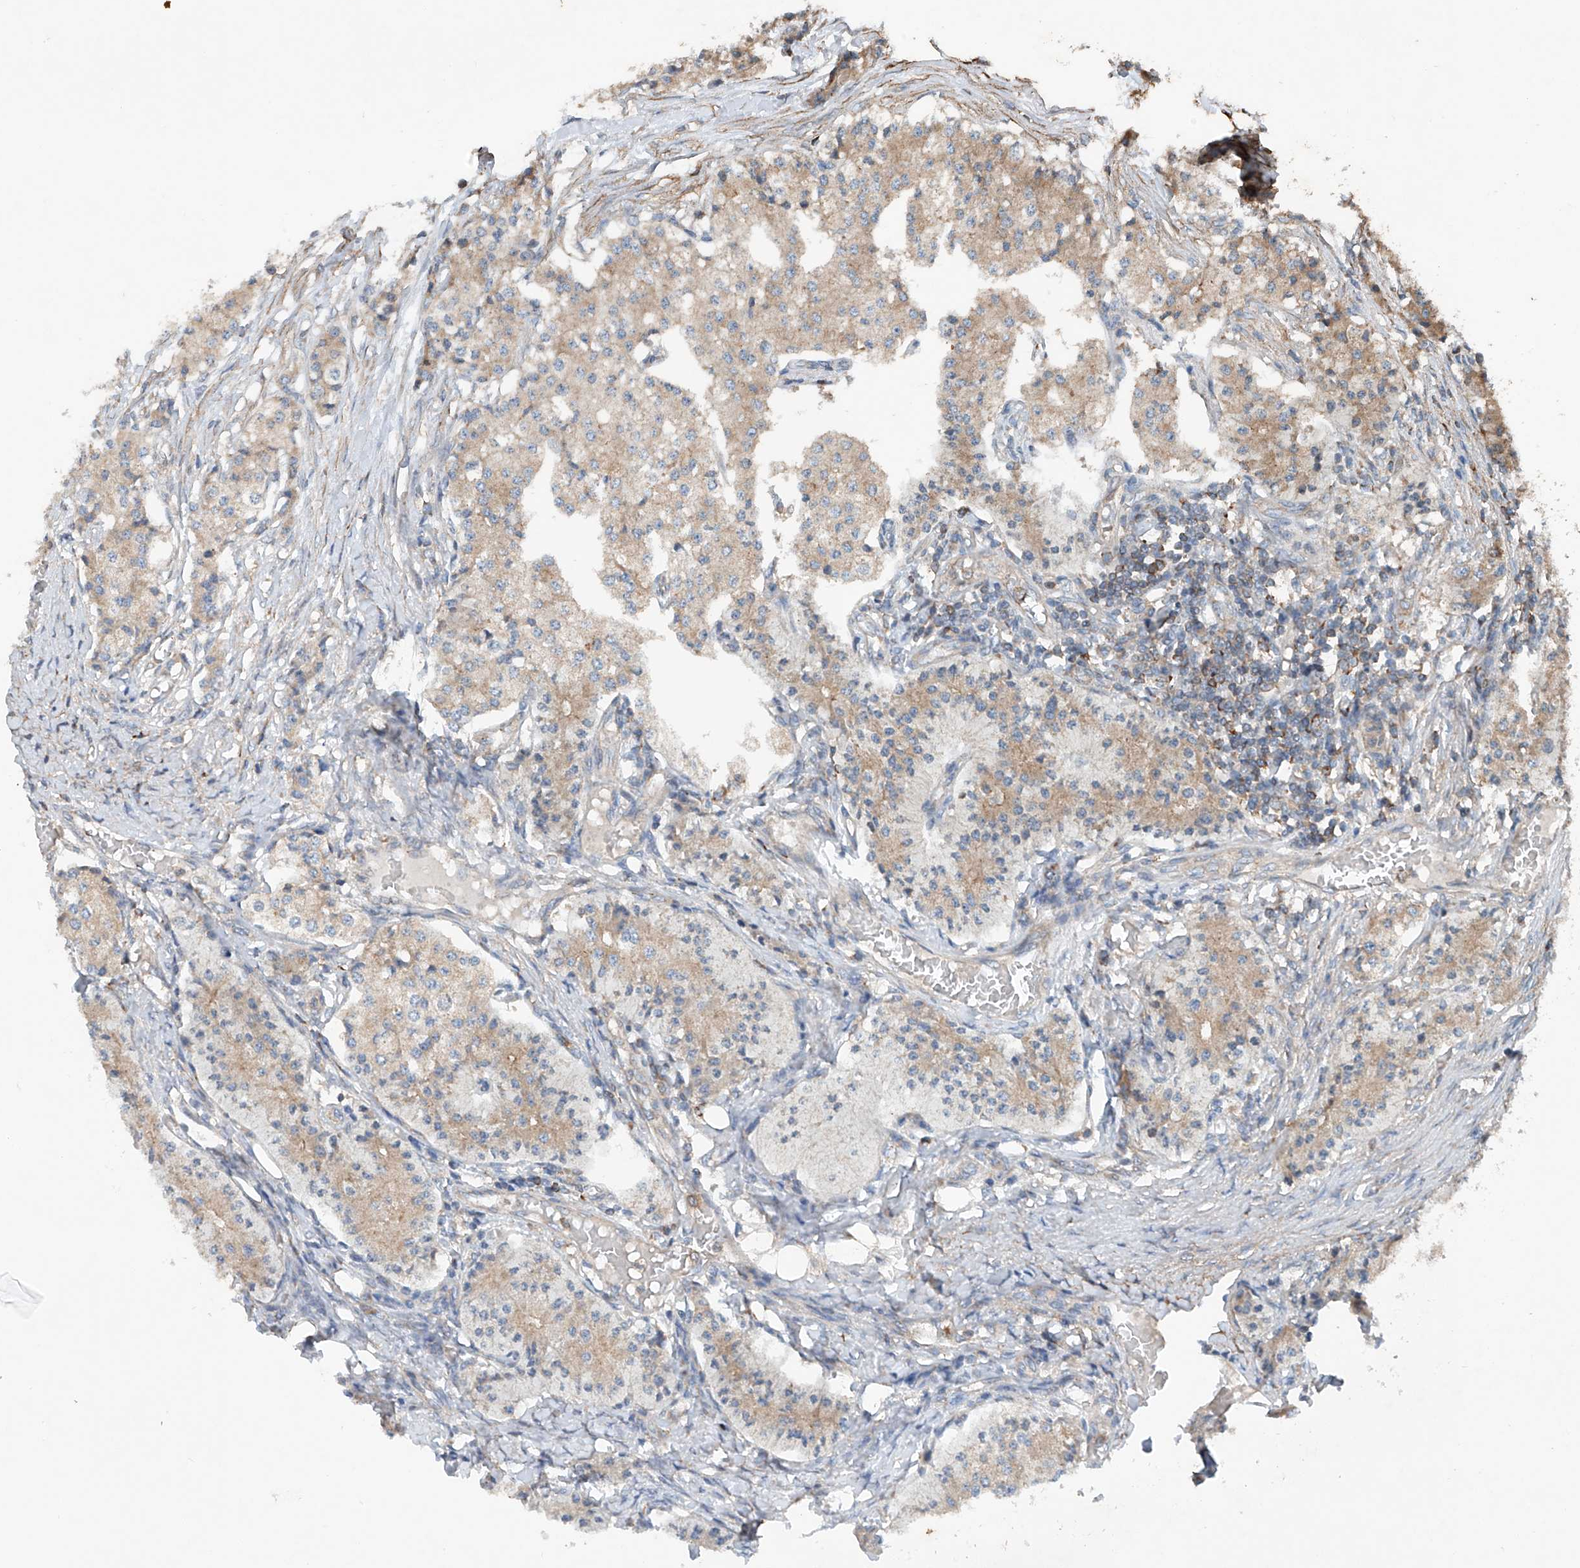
{"staining": {"intensity": "weak", "quantity": "<25%", "location": "cytoplasmic/membranous"}, "tissue": "carcinoid", "cell_type": "Tumor cells", "image_type": "cancer", "snomed": [{"axis": "morphology", "description": "Carcinoid, malignant, NOS"}, {"axis": "topography", "description": "Colon"}], "caption": "IHC micrograph of neoplastic tissue: human carcinoid (malignant) stained with DAB exhibits no significant protein positivity in tumor cells.", "gene": "CEP85L", "patient": {"sex": "female", "age": 52}}